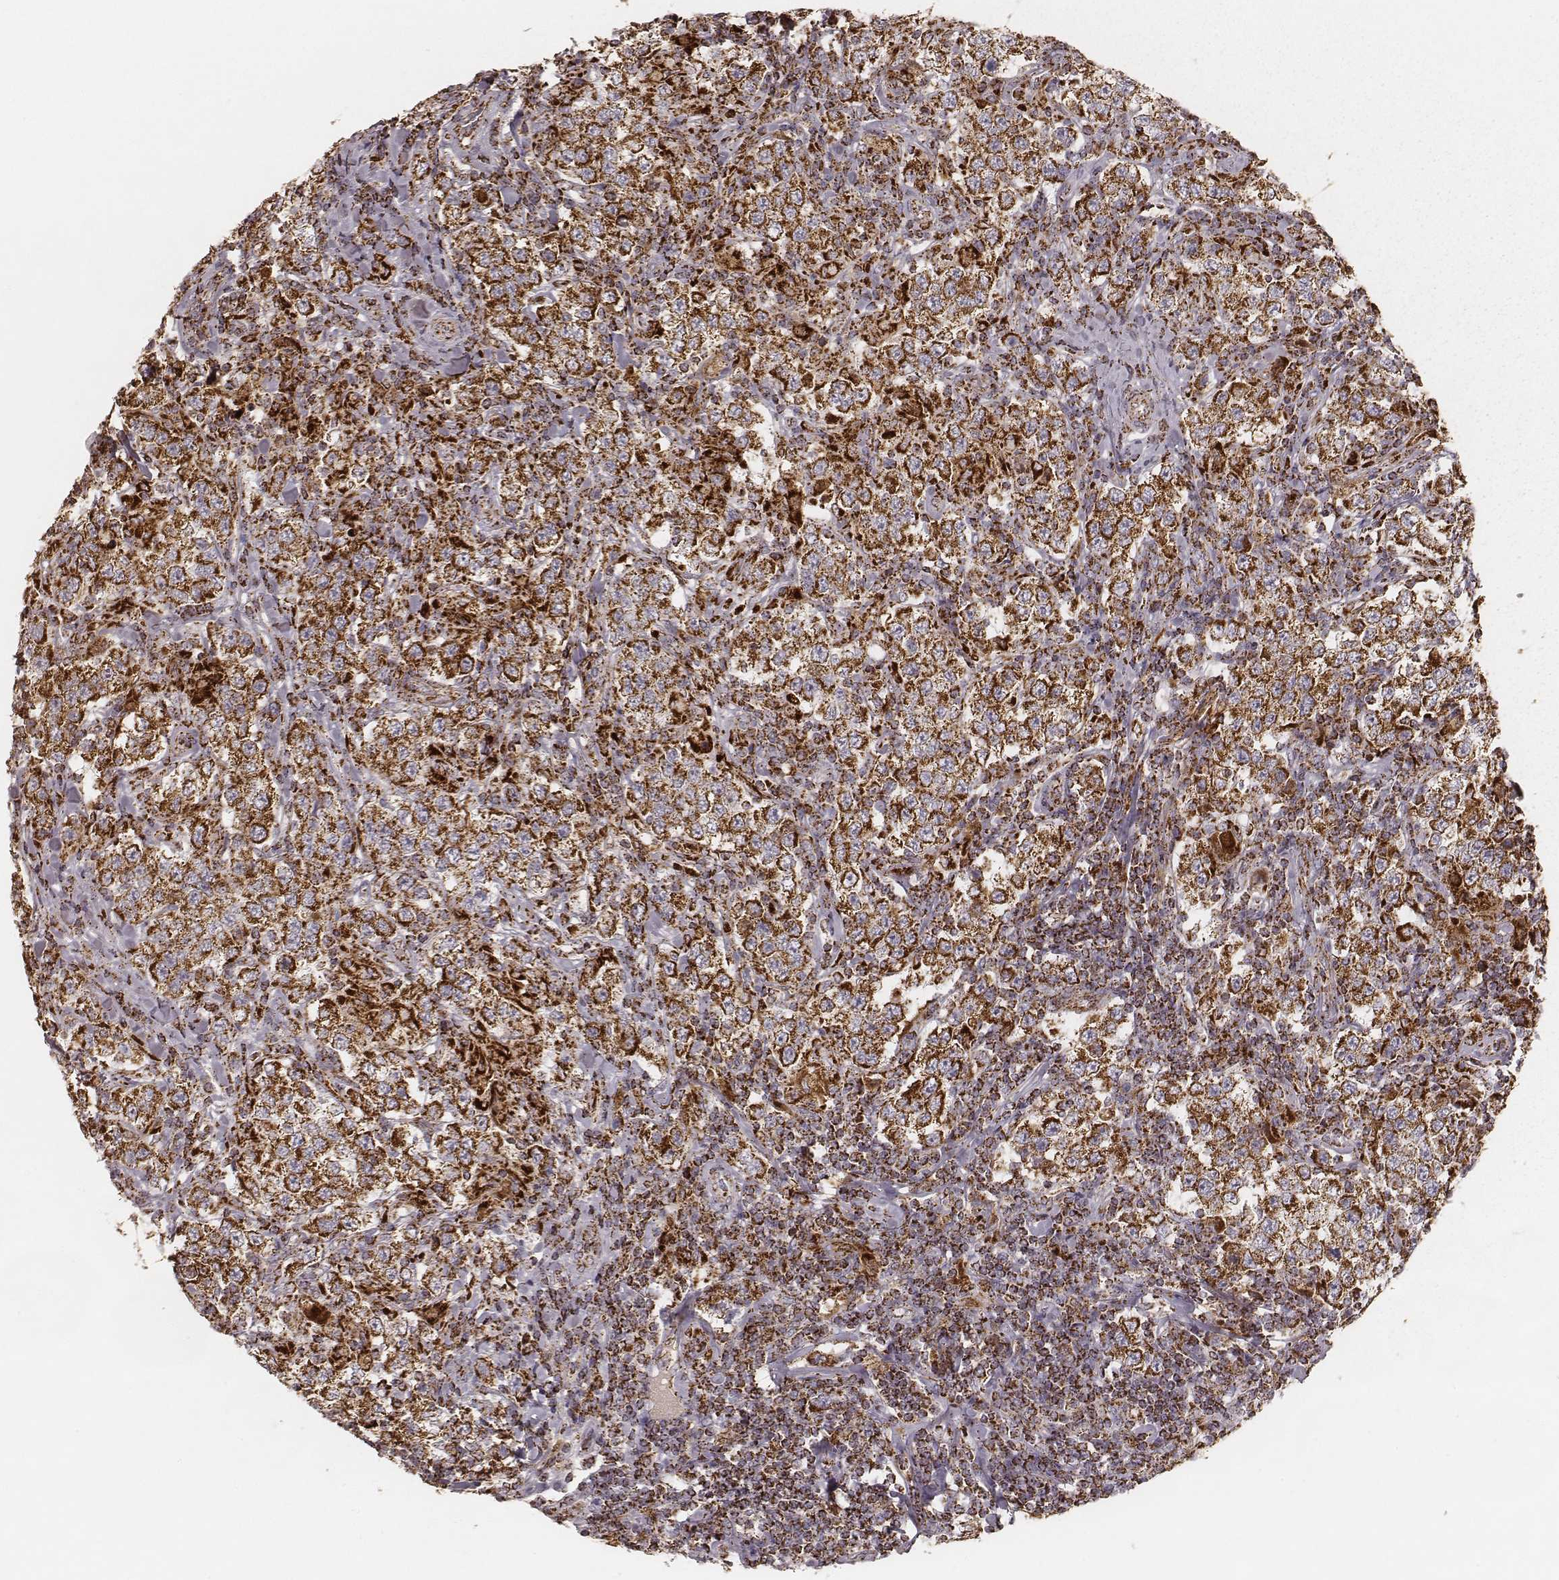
{"staining": {"intensity": "strong", "quantity": ">75%", "location": "cytoplasmic/membranous"}, "tissue": "testis cancer", "cell_type": "Tumor cells", "image_type": "cancer", "snomed": [{"axis": "morphology", "description": "Seminoma, NOS"}, {"axis": "morphology", "description": "Carcinoma, Embryonal, NOS"}, {"axis": "topography", "description": "Testis"}], "caption": "Testis cancer (embryonal carcinoma) stained with a brown dye shows strong cytoplasmic/membranous positive expression in approximately >75% of tumor cells.", "gene": "CS", "patient": {"sex": "male", "age": 41}}